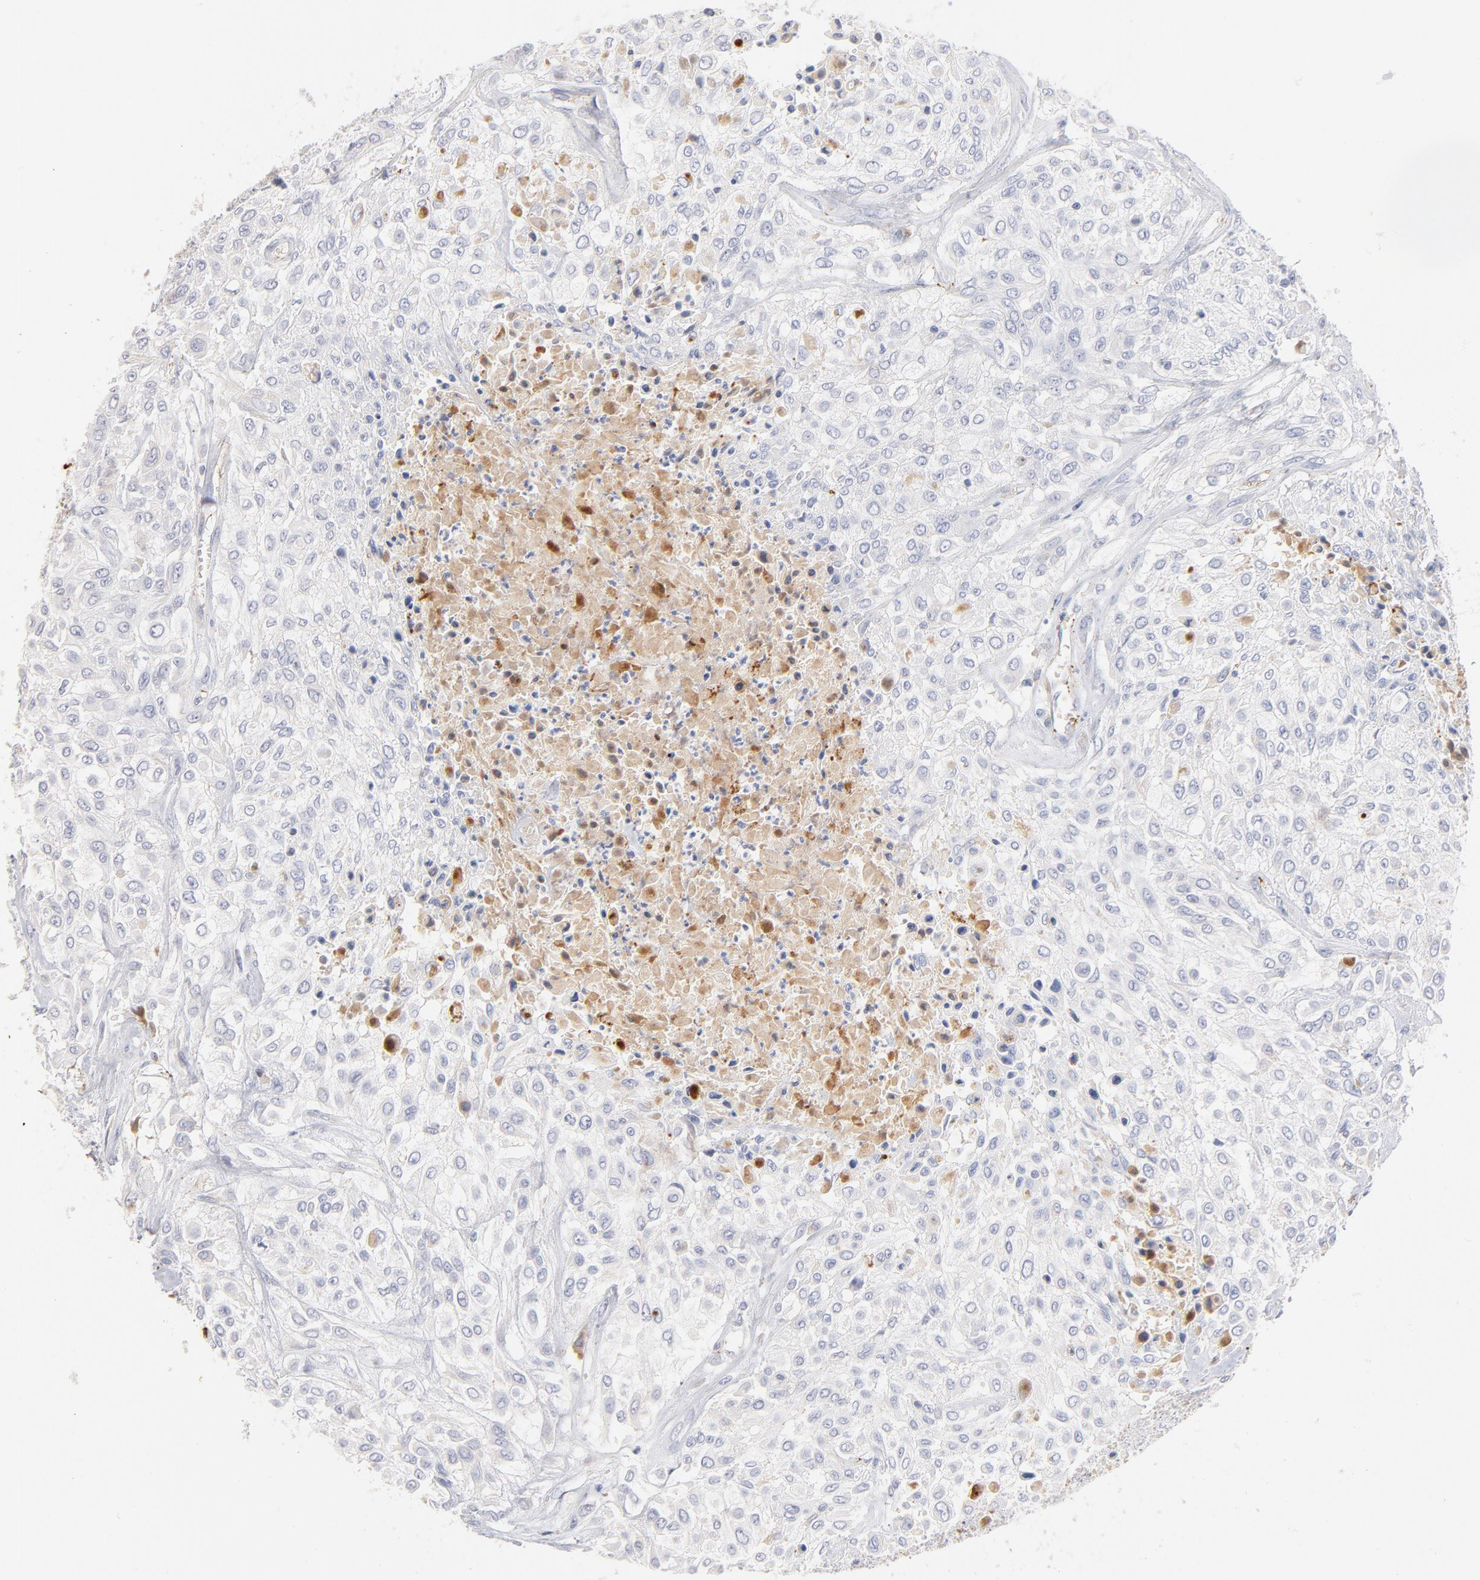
{"staining": {"intensity": "negative", "quantity": "none", "location": "none"}, "tissue": "urothelial cancer", "cell_type": "Tumor cells", "image_type": "cancer", "snomed": [{"axis": "morphology", "description": "Urothelial carcinoma, High grade"}, {"axis": "topography", "description": "Urinary bladder"}], "caption": "Immunohistochemistry (IHC) of human urothelial cancer demonstrates no staining in tumor cells. (DAB (3,3'-diaminobenzidine) immunohistochemistry visualized using brightfield microscopy, high magnification).", "gene": "PLAT", "patient": {"sex": "male", "age": 57}}